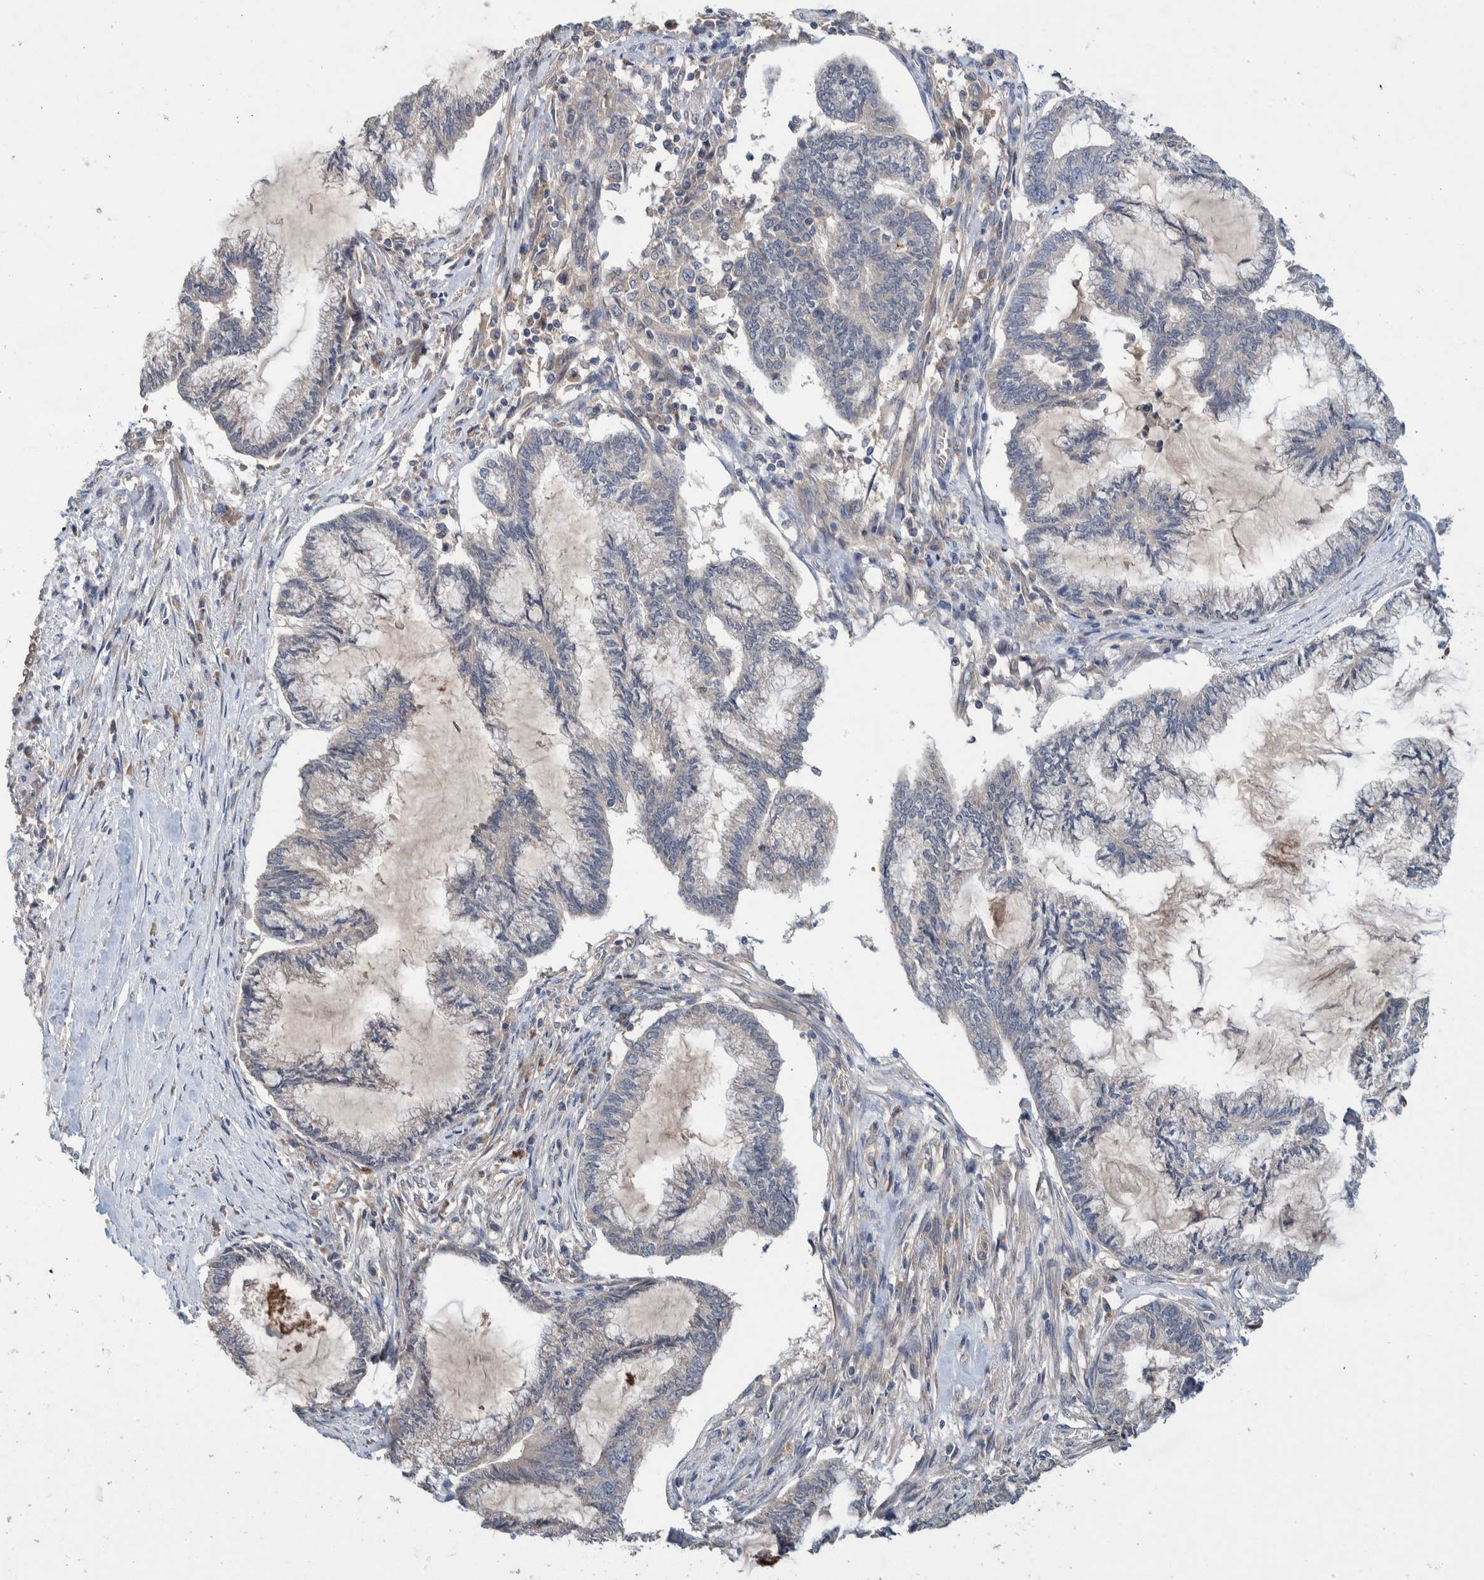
{"staining": {"intensity": "negative", "quantity": "none", "location": "none"}, "tissue": "endometrial cancer", "cell_type": "Tumor cells", "image_type": "cancer", "snomed": [{"axis": "morphology", "description": "Adenocarcinoma, NOS"}, {"axis": "topography", "description": "Endometrium"}], "caption": "Image shows no protein staining in tumor cells of endometrial cancer tissue.", "gene": "PLPBP", "patient": {"sex": "female", "age": 86}}